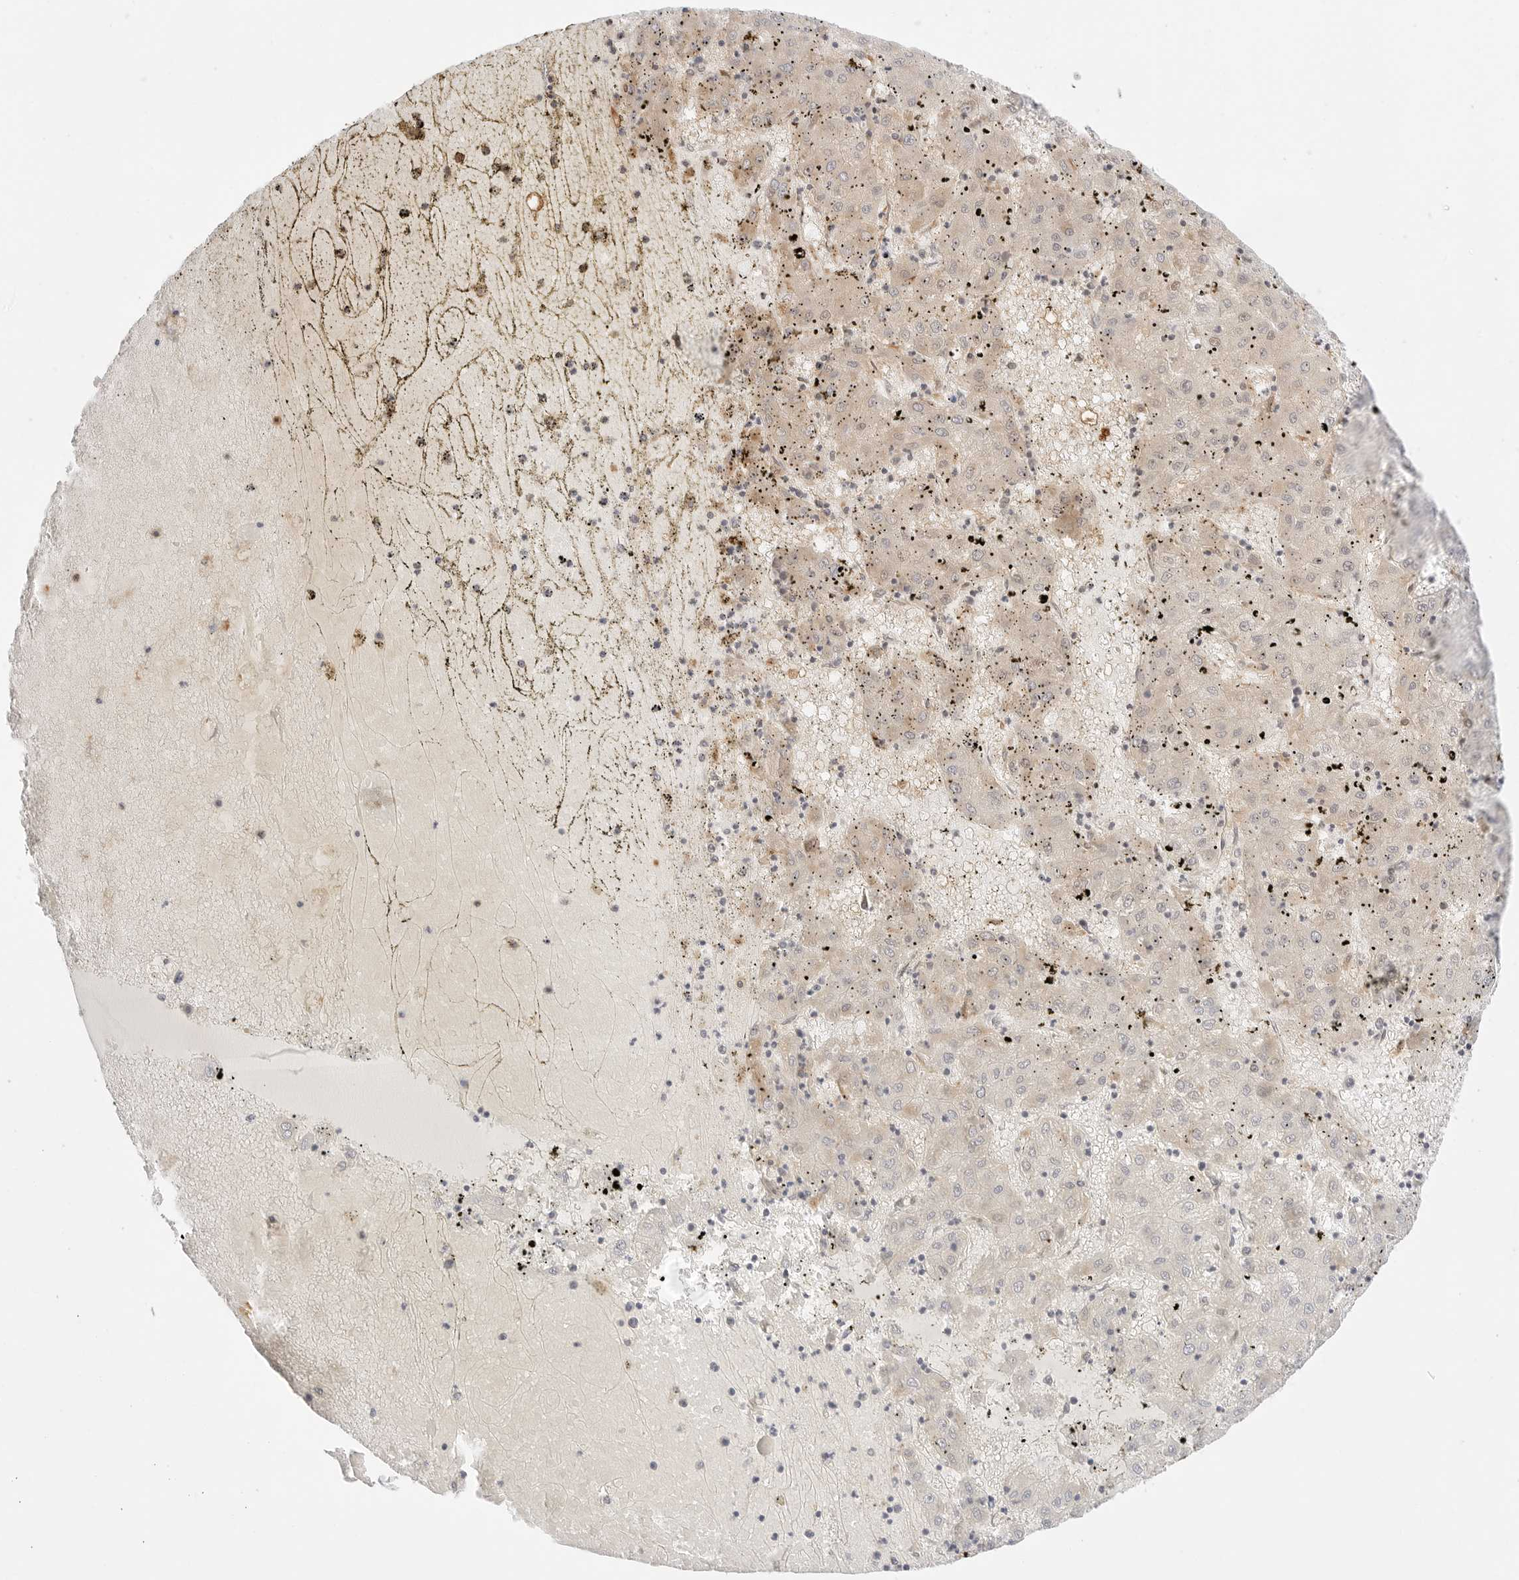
{"staining": {"intensity": "weak", "quantity": "25%-75%", "location": "cytoplasmic/membranous"}, "tissue": "liver cancer", "cell_type": "Tumor cells", "image_type": "cancer", "snomed": [{"axis": "morphology", "description": "Carcinoma, Hepatocellular, NOS"}, {"axis": "topography", "description": "Liver"}], "caption": "This is an image of IHC staining of liver hepatocellular carcinoma, which shows weak staining in the cytoplasmic/membranous of tumor cells.", "gene": "ERO1B", "patient": {"sex": "male", "age": 72}}